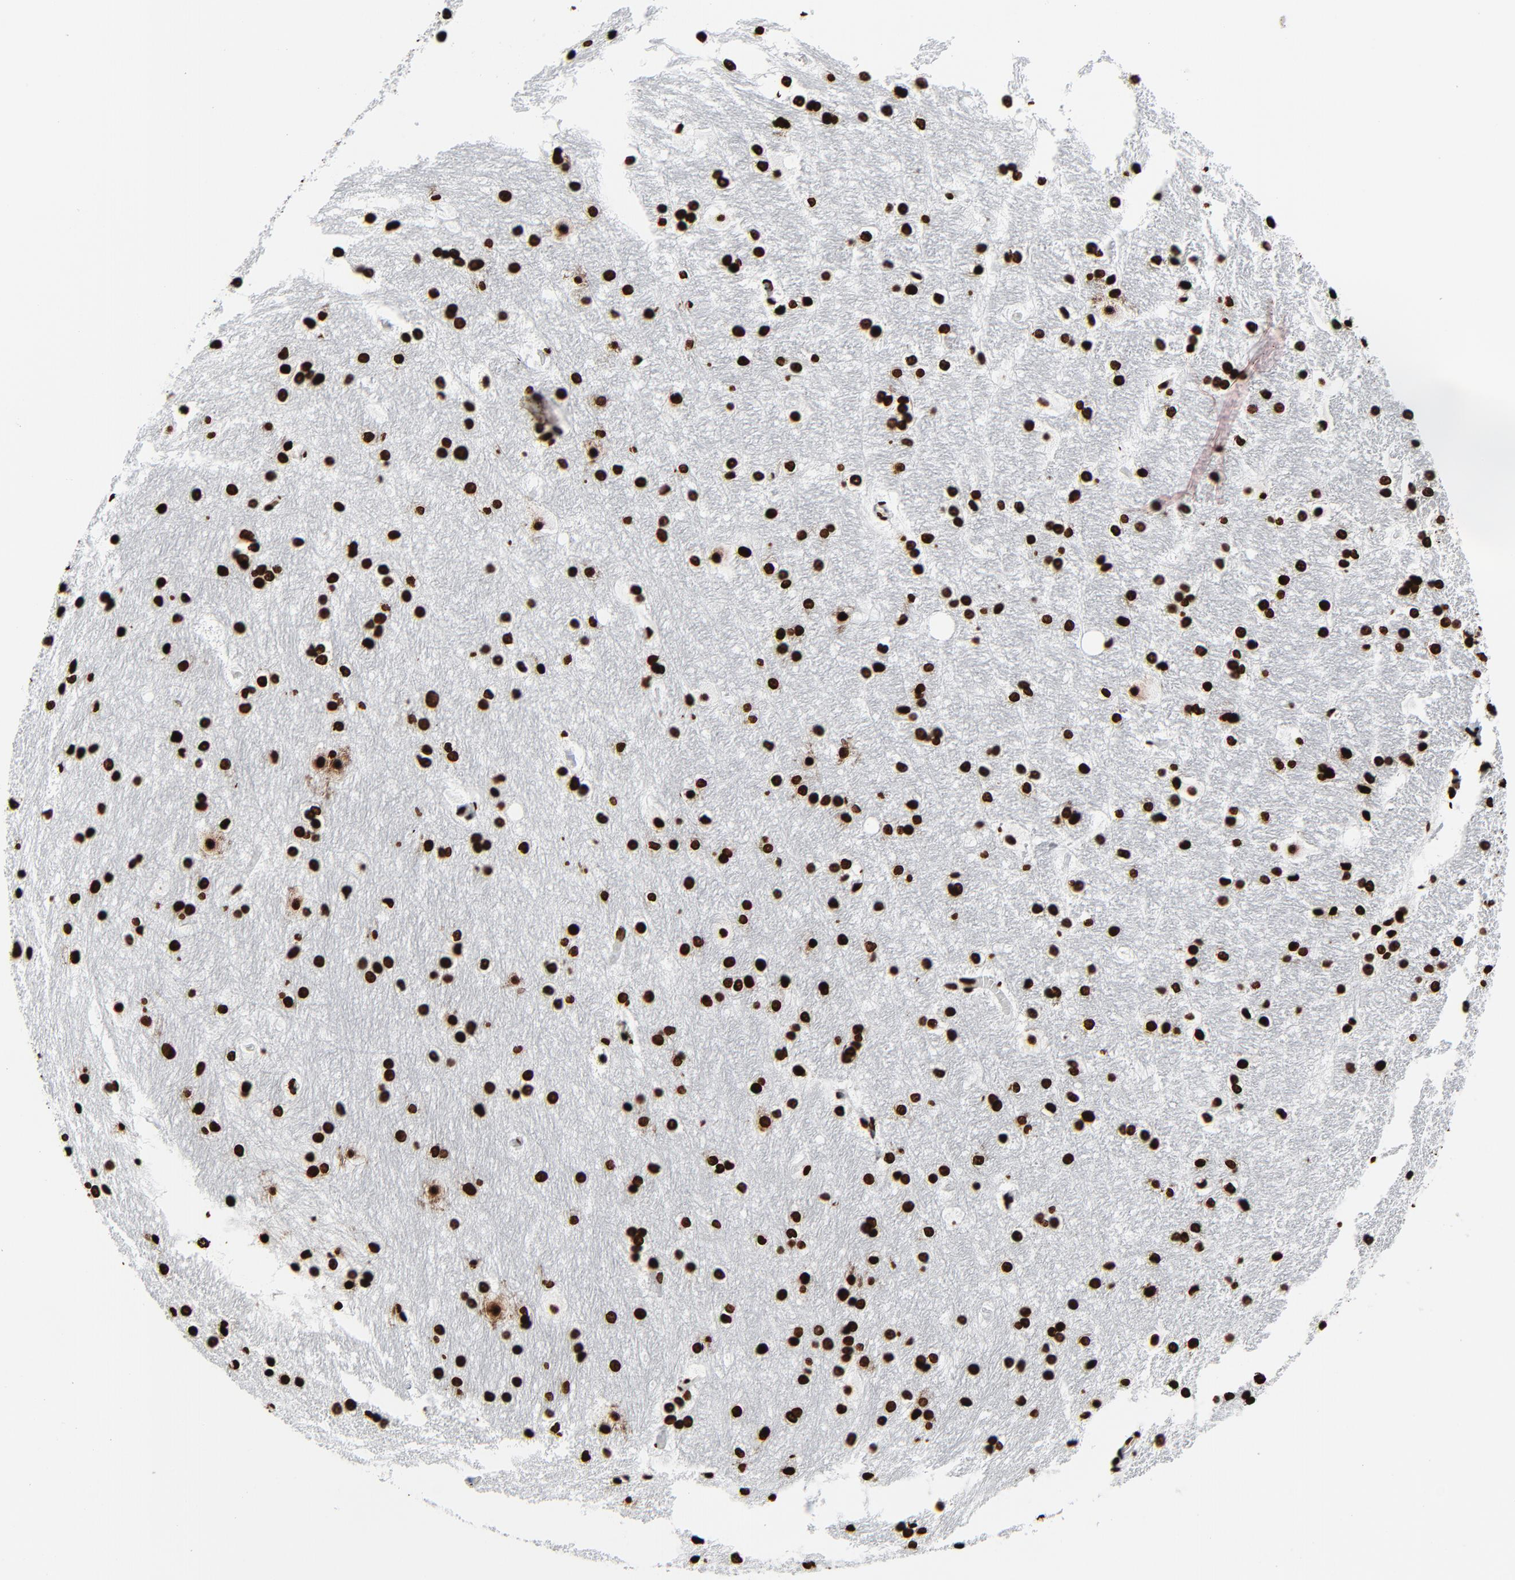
{"staining": {"intensity": "strong", "quantity": ">75%", "location": "nuclear"}, "tissue": "hippocampus", "cell_type": "Glial cells", "image_type": "normal", "snomed": [{"axis": "morphology", "description": "Normal tissue, NOS"}, {"axis": "topography", "description": "Hippocampus"}], "caption": "Normal hippocampus shows strong nuclear positivity in about >75% of glial cells, visualized by immunohistochemistry.", "gene": "H3", "patient": {"sex": "female", "age": 19}}